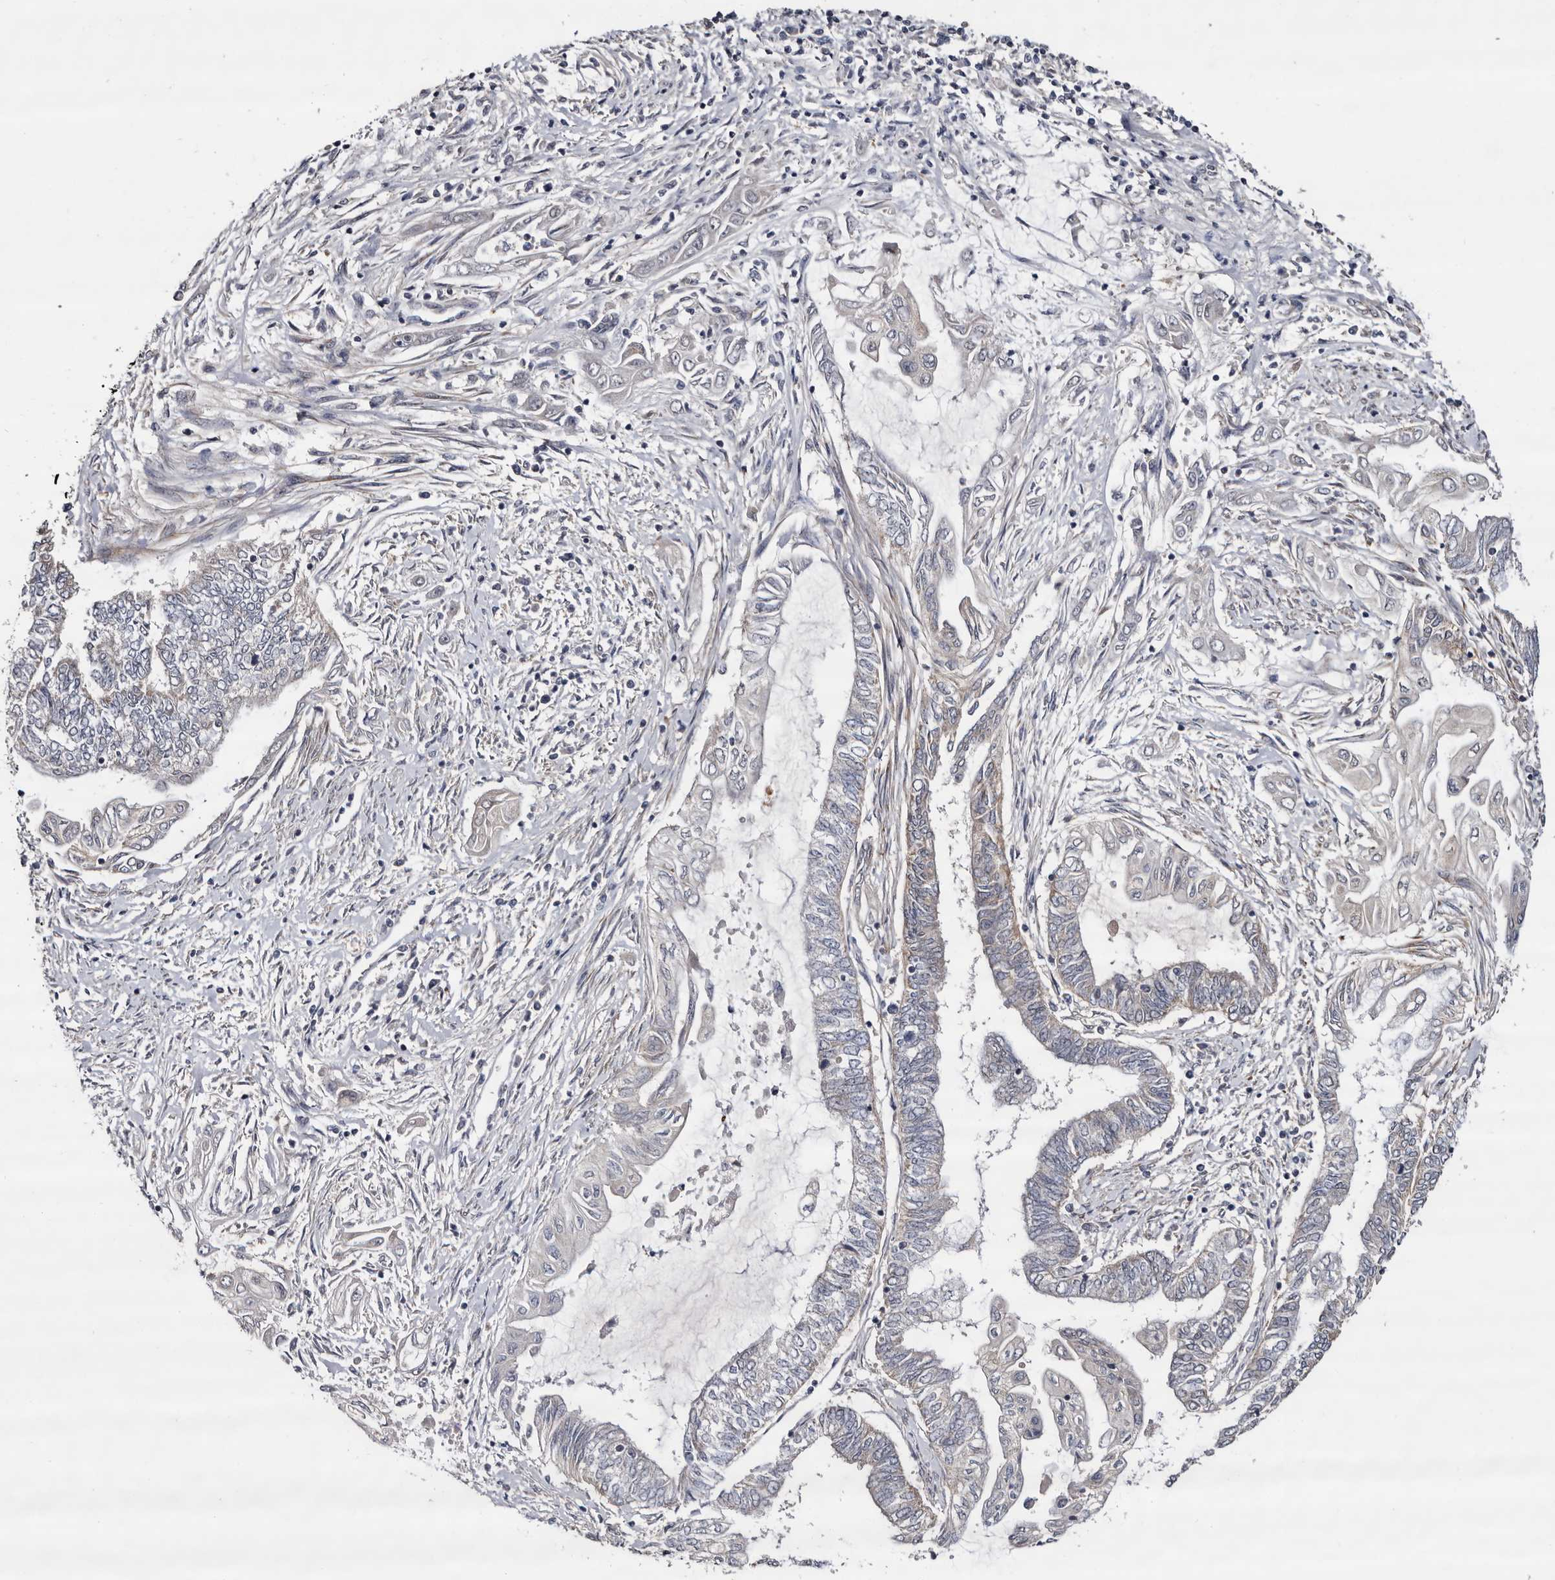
{"staining": {"intensity": "negative", "quantity": "none", "location": "none"}, "tissue": "endometrial cancer", "cell_type": "Tumor cells", "image_type": "cancer", "snomed": [{"axis": "morphology", "description": "Adenocarcinoma, NOS"}, {"axis": "topography", "description": "Uterus"}, {"axis": "topography", "description": "Endometrium"}], "caption": "Histopathology image shows no significant protein expression in tumor cells of endometrial cancer.", "gene": "ARMCX2", "patient": {"sex": "female", "age": 70}}